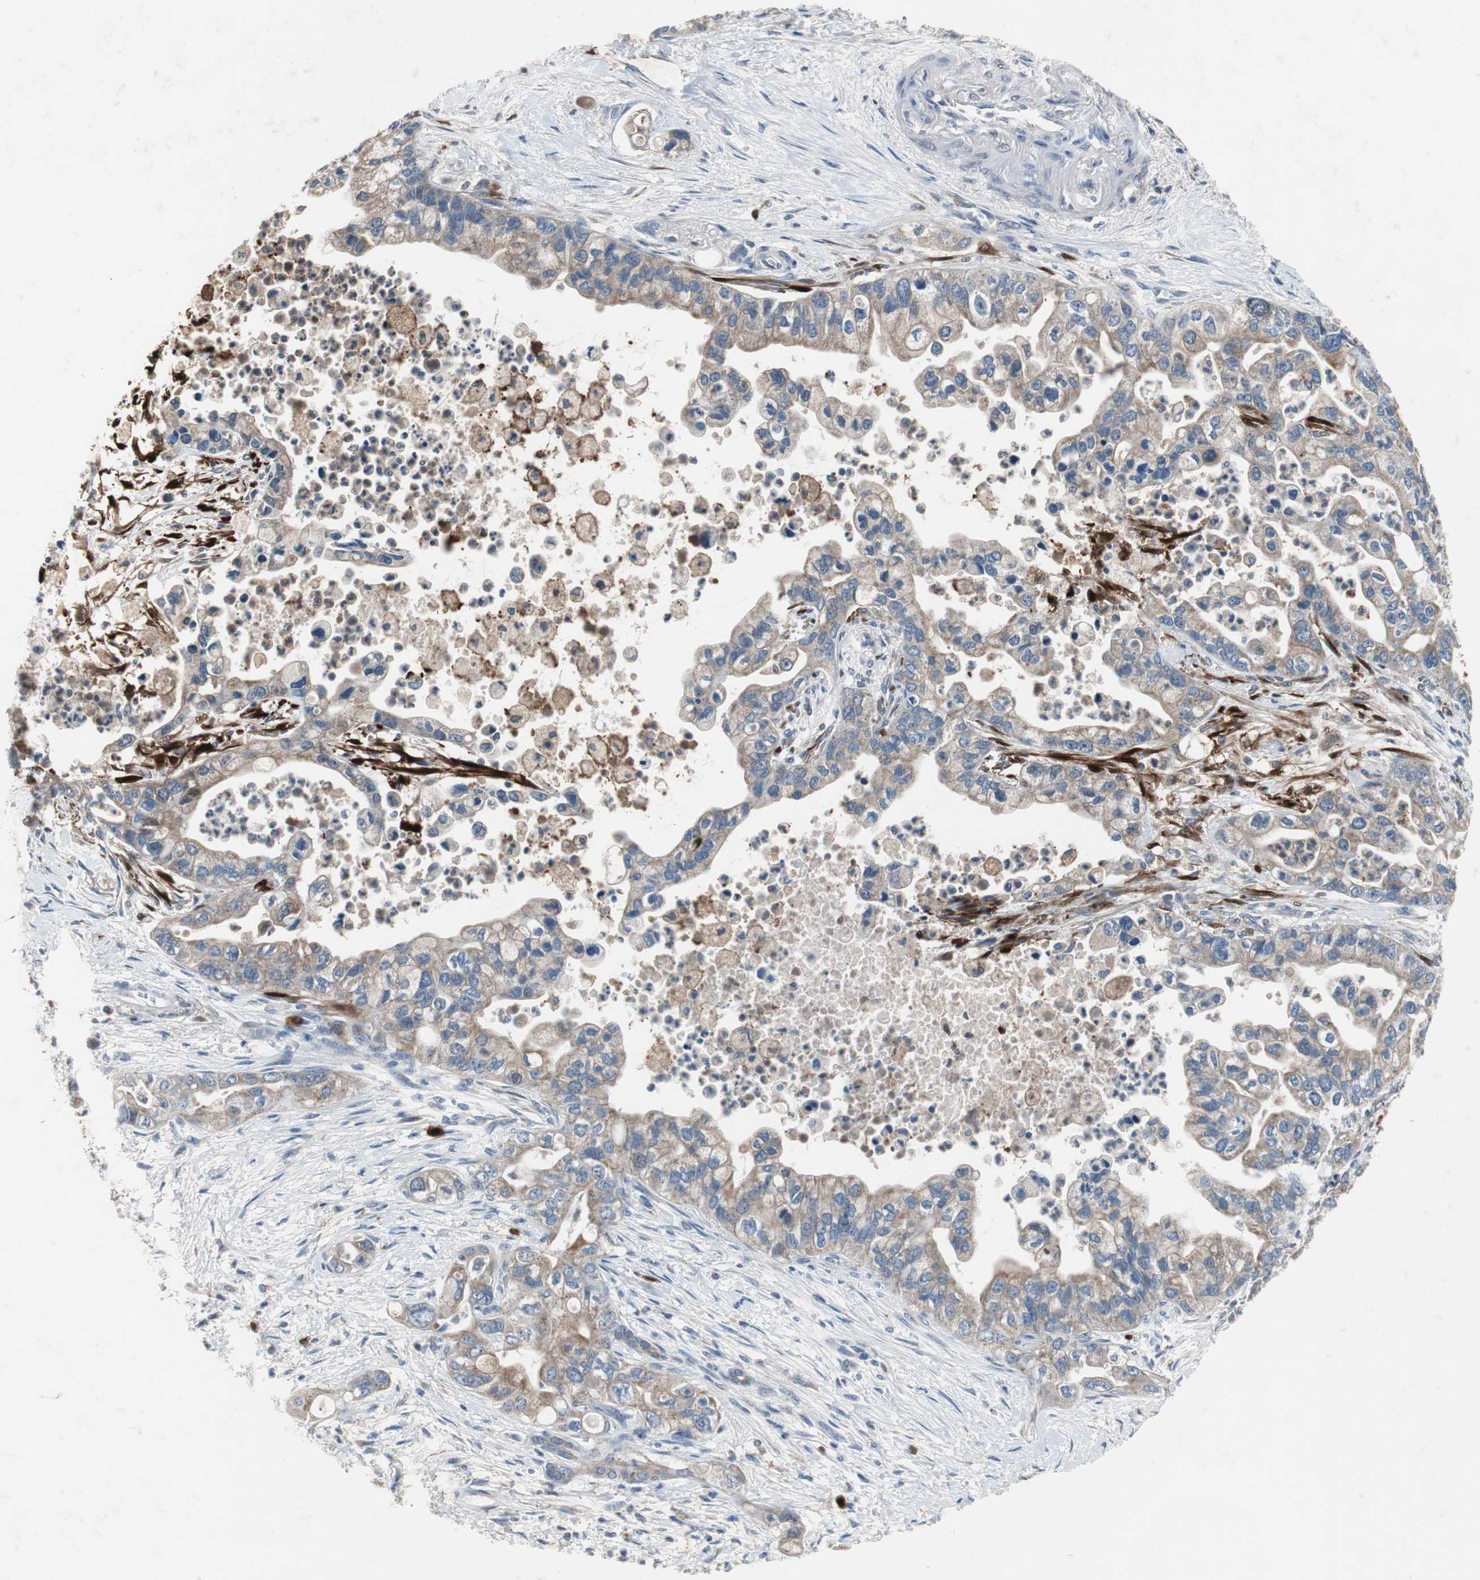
{"staining": {"intensity": "moderate", "quantity": ">75%", "location": "cytoplasmic/membranous"}, "tissue": "pancreatic cancer", "cell_type": "Tumor cells", "image_type": "cancer", "snomed": [{"axis": "morphology", "description": "Adenocarcinoma, NOS"}, {"axis": "topography", "description": "Pancreas"}], "caption": "Human pancreatic cancer stained for a protein (brown) shows moderate cytoplasmic/membranous positive expression in approximately >75% of tumor cells.", "gene": "CALB2", "patient": {"sex": "male", "age": 70}}